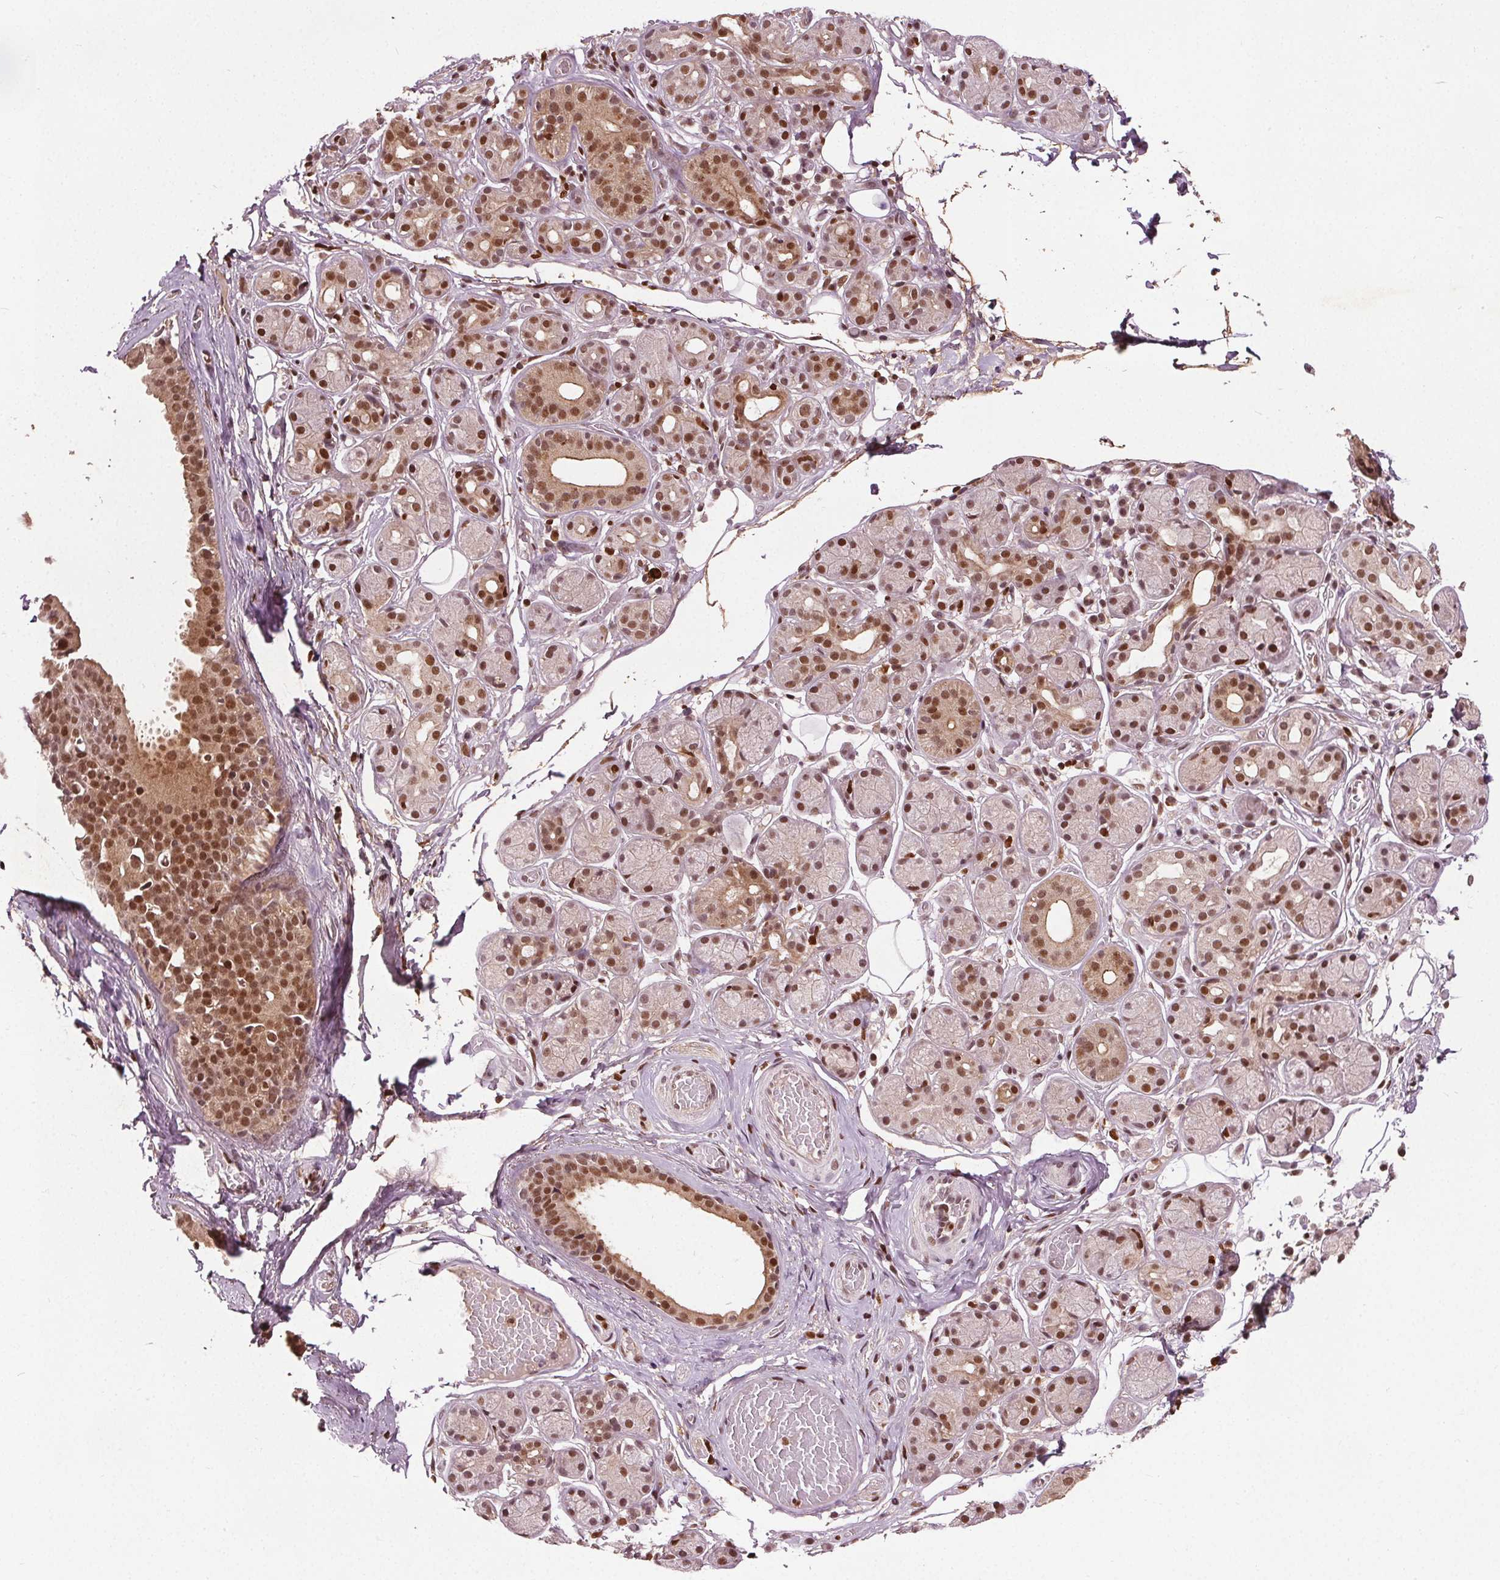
{"staining": {"intensity": "moderate", "quantity": ">75%", "location": "cytoplasmic/membranous,nuclear"}, "tissue": "salivary gland", "cell_type": "Glandular cells", "image_type": "normal", "snomed": [{"axis": "morphology", "description": "Normal tissue, NOS"}, {"axis": "topography", "description": "Salivary gland"}, {"axis": "topography", "description": "Peripheral nerve tissue"}], "caption": "Protein staining demonstrates moderate cytoplasmic/membranous,nuclear positivity in approximately >75% of glandular cells in normal salivary gland.", "gene": "DDX11", "patient": {"sex": "male", "age": 71}}